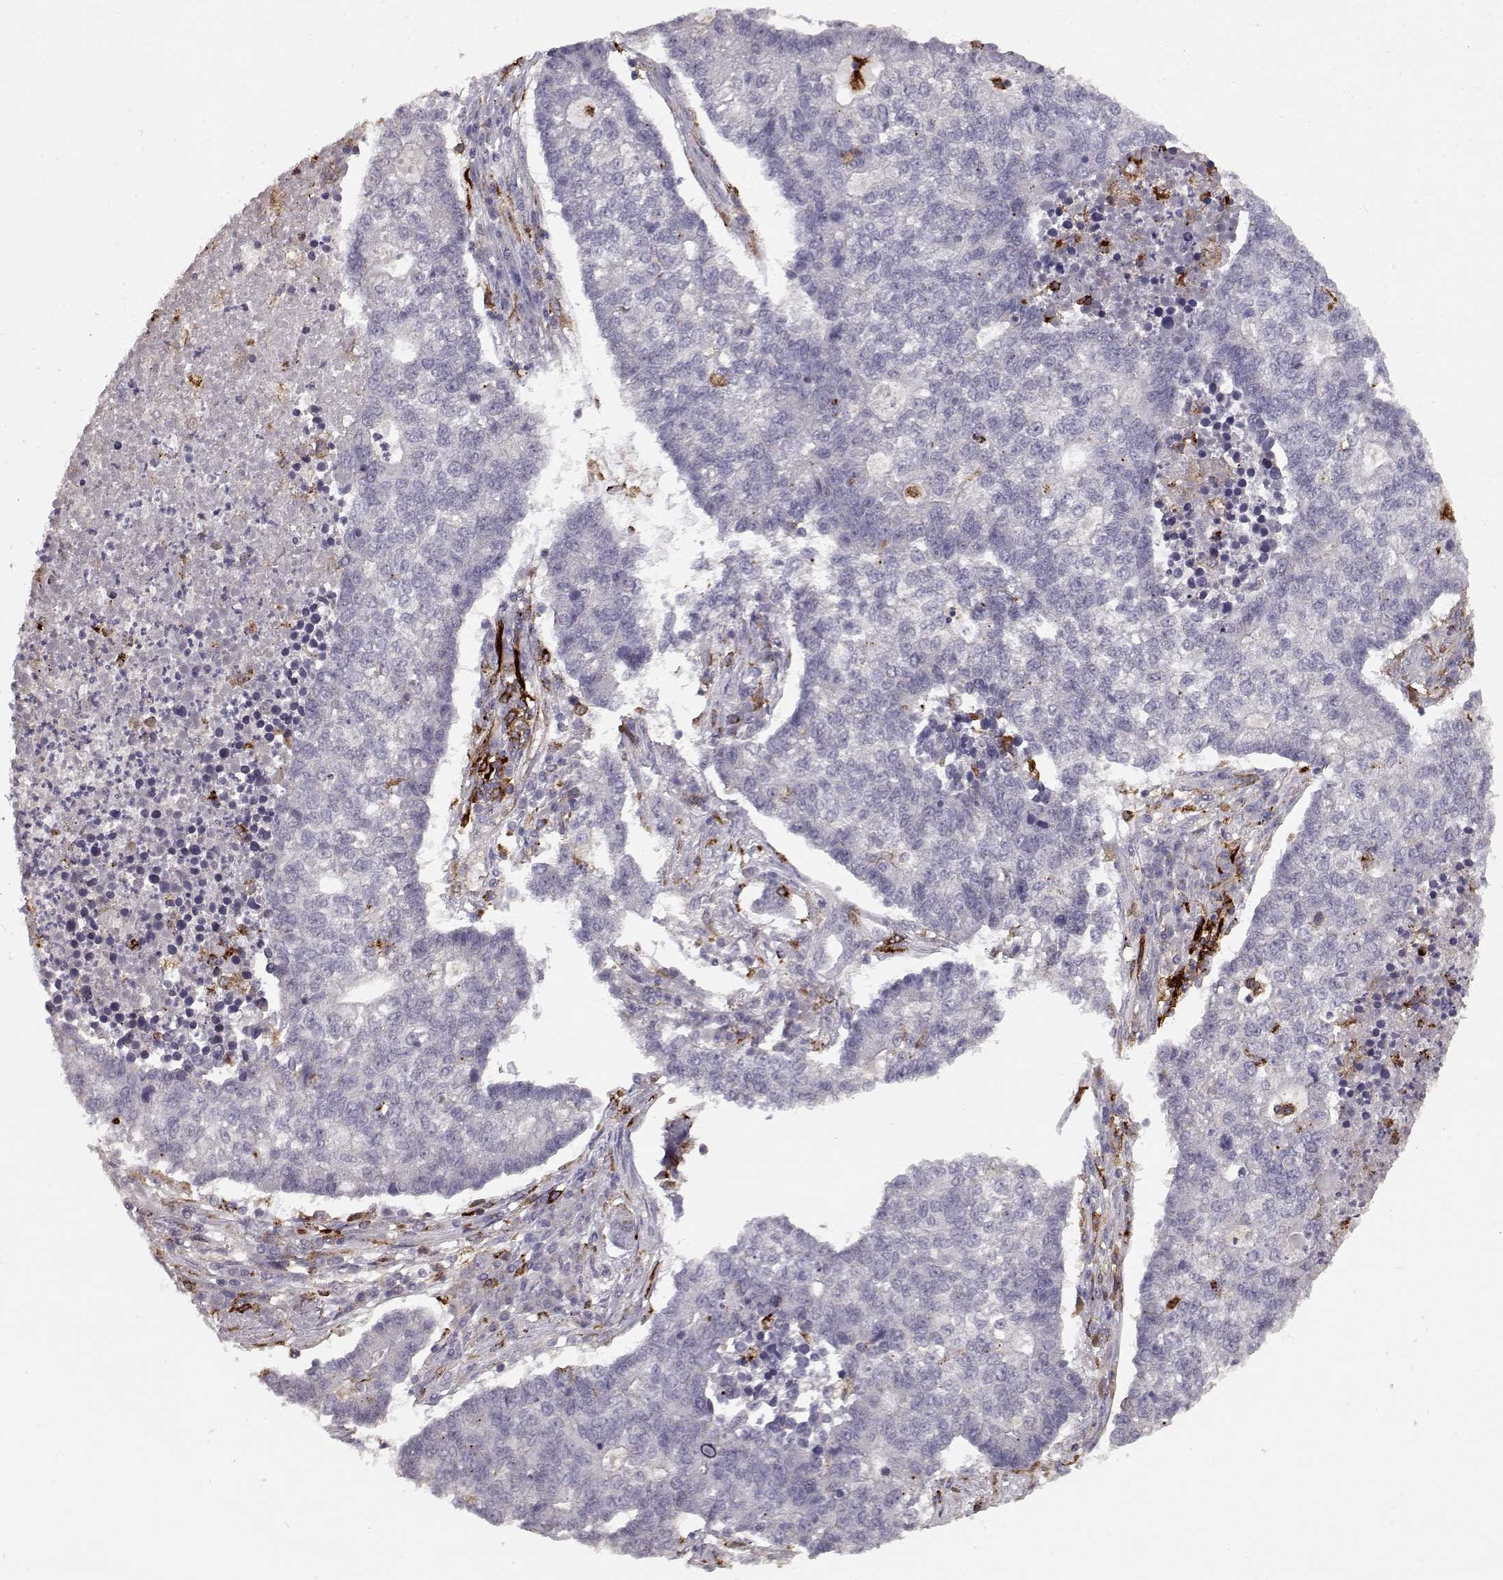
{"staining": {"intensity": "negative", "quantity": "none", "location": "none"}, "tissue": "lung cancer", "cell_type": "Tumor cells", "image_type": "cancer", "snomed": [{"axis": "morphology", "description": "Adenocarcinoma, NOS"}, {"axis": "topography", "description": "Lung"}], "caption": "High power microscopy histopathology image of an IHC micrograph of lung cancer (adenocarcinoma), revealing no significant staining in tumor cells.", "gene": "CCNF", "patient": {"sex": "male", "age": 57}}